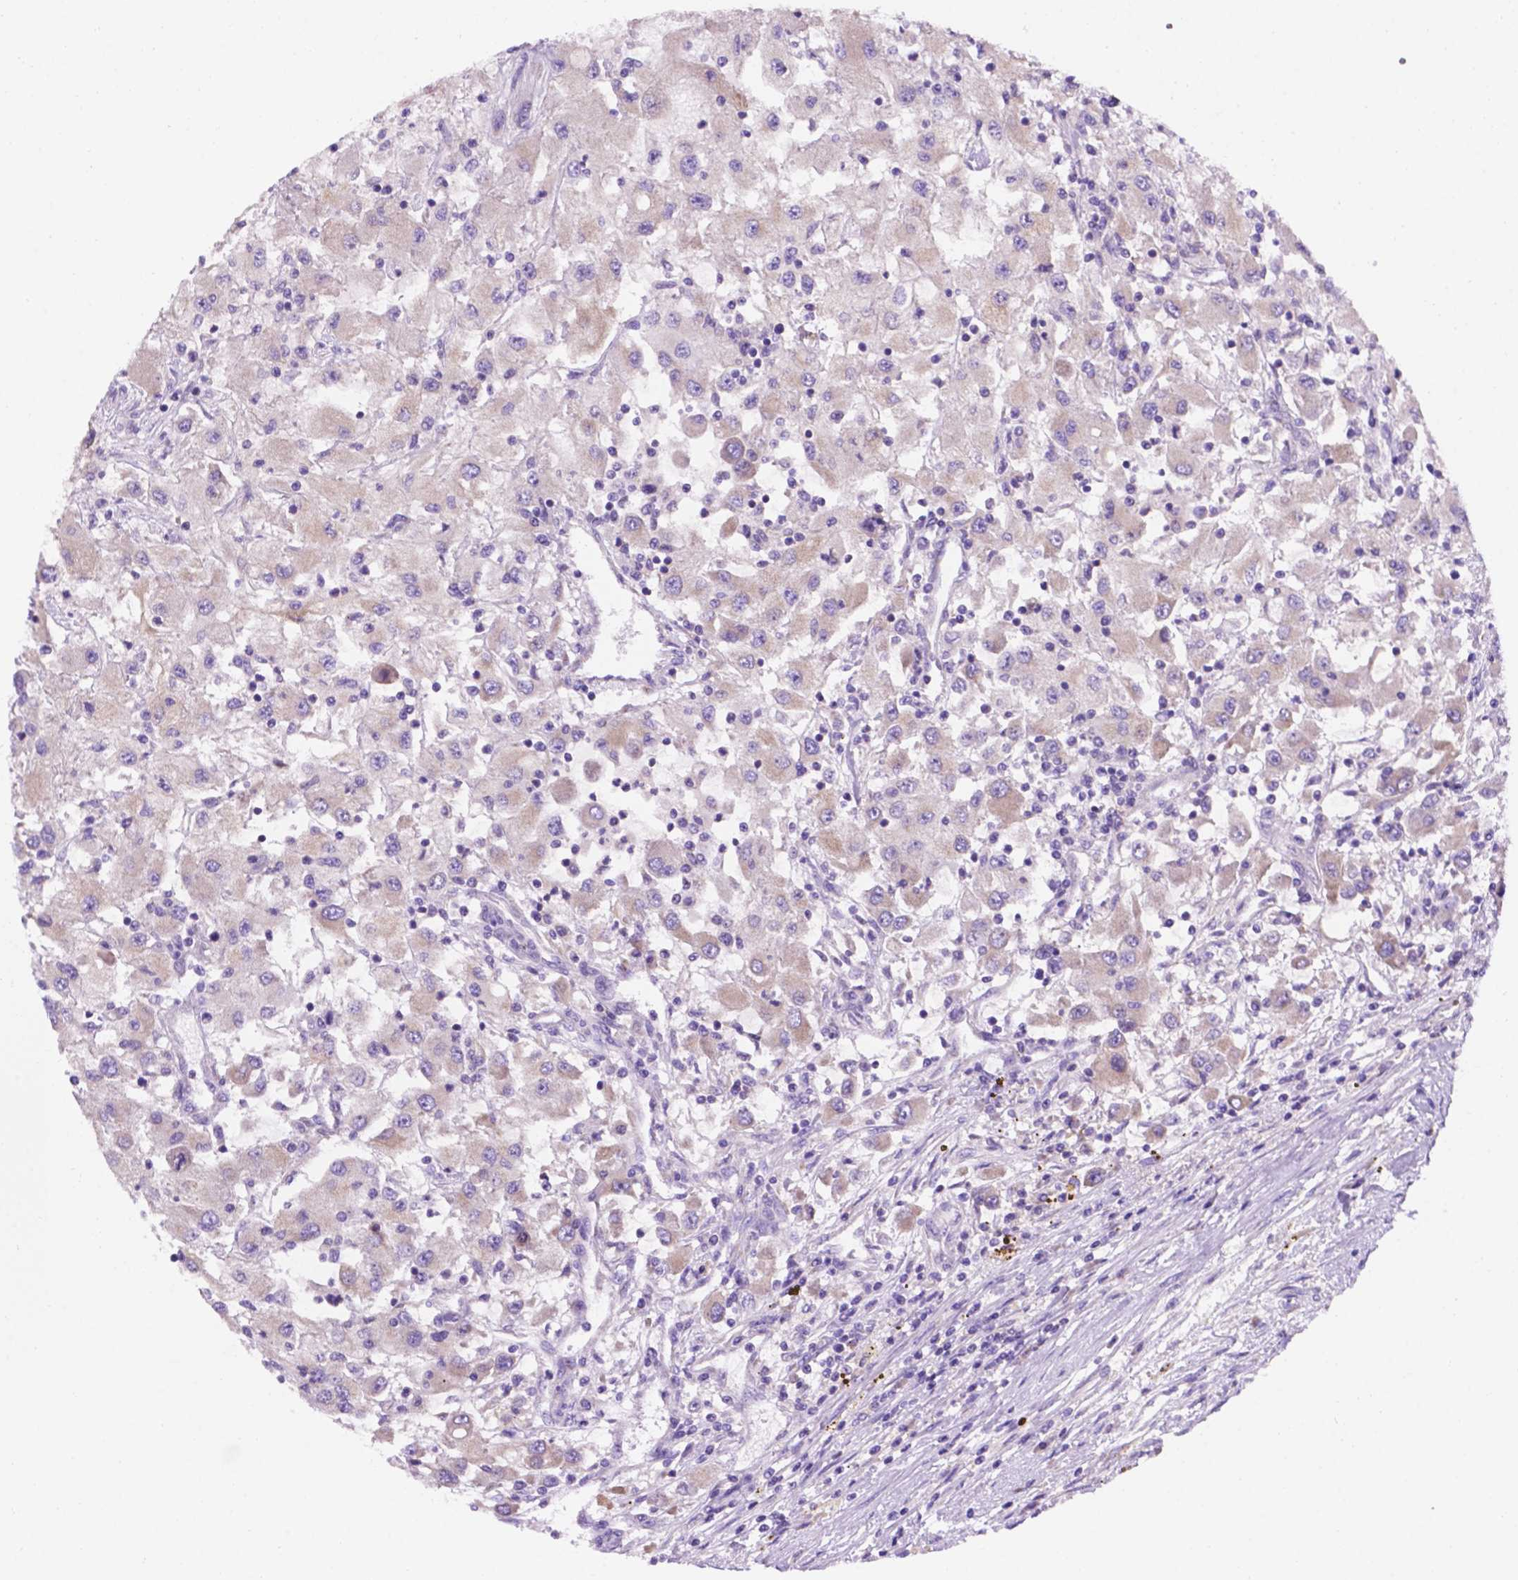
{"staining": {"intensity": "weak", "quantity": "<25%", "location": "cytoplasmic/membranous"}, "tissue": "renal cancer", "cell_type": "Tumor cells", "image_type": "cancer", "snomed": [{"axis": "morphology", "description": "Adenocarcinoma, NOS"}, {"axis": "topography", "description": "Kidney"}], "caption": "Tumor cells show no significant expression in adenocarcinoma (renal).", "gene": "CEACAM7", "patient": {"sex": "female", "age": 67}}